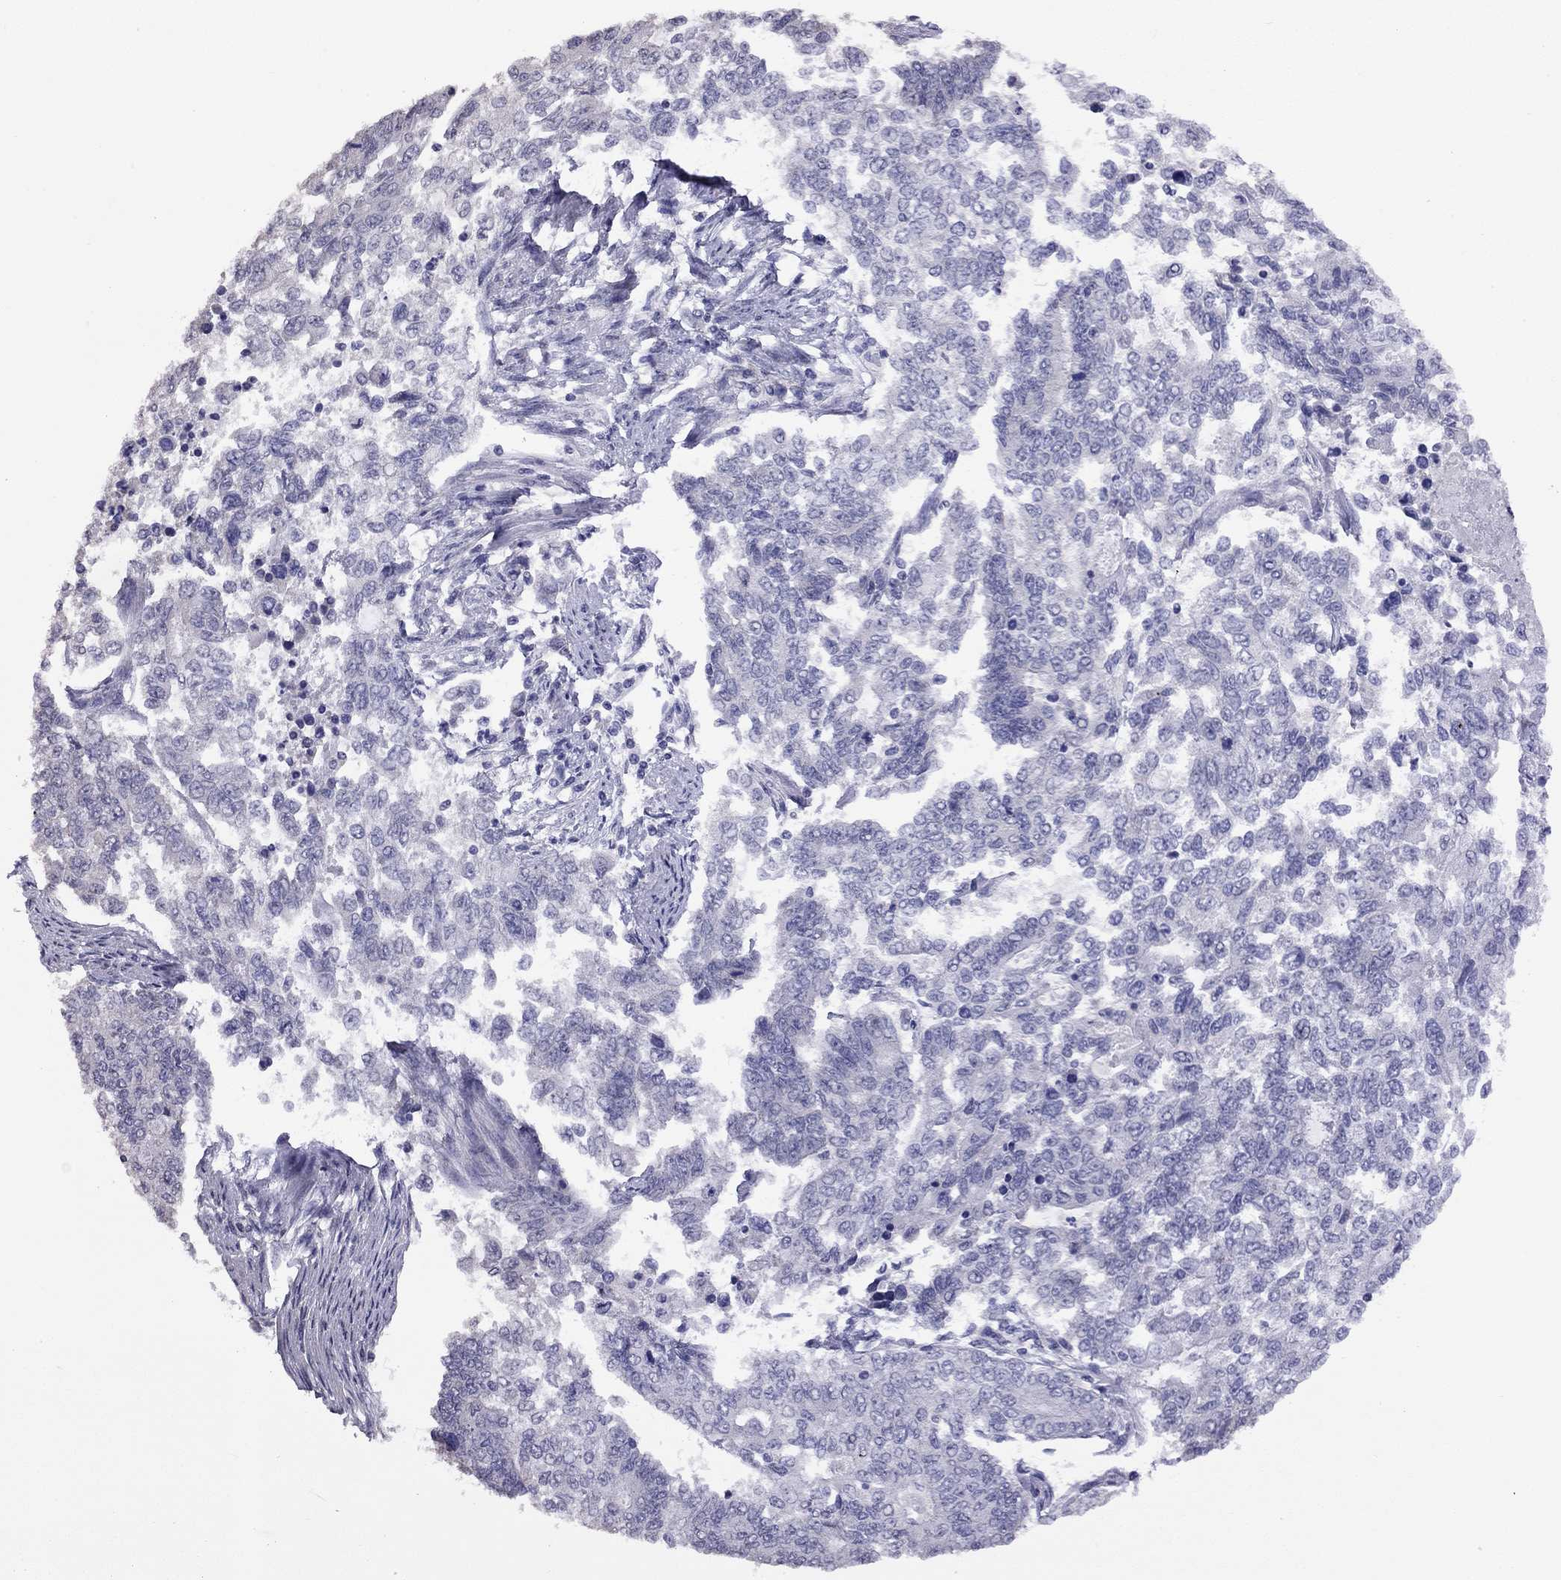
{"staining": {"intensity": "negative", "quantity": "none", "location": "none"}, "tissue": "endometrial cancer", "cell_type": "Tumor cells", "image_type": "cancer", "snomed": [{"axis": "morphology", "description": "Adenocarcinoma, NOS"}, {"axis": "topography", "description": "Uterus"}], "caption": "This is an IHC micrograph of endometrial cancer (adenocarcinoma). There is no positivity in tumor cells.", "gene": "HES5", "patient": {"sex": "female", "age": 59}}